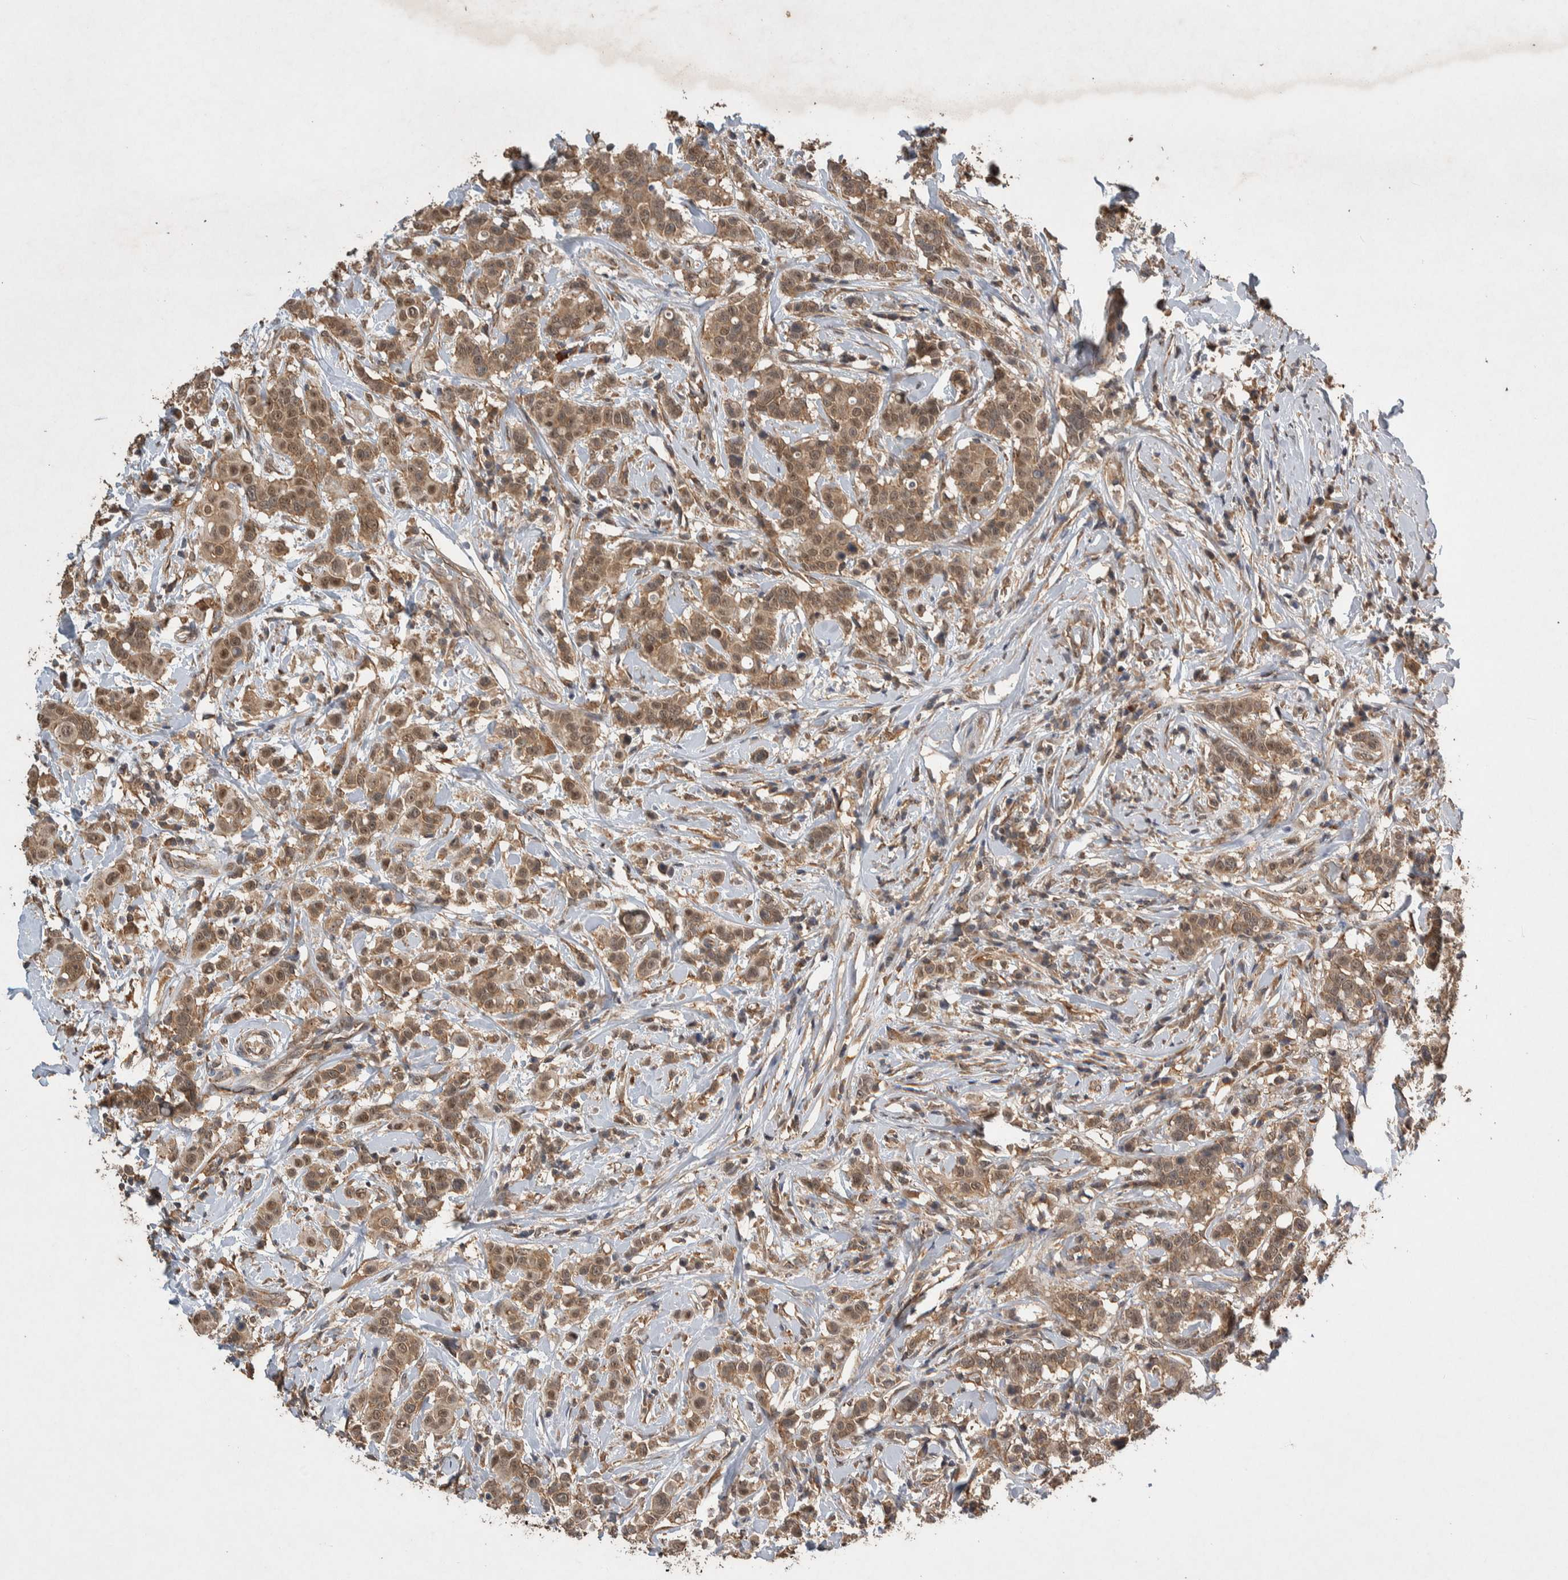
{"staining": {"intensity": "weak", "quantity": ">75%", "location": "cytoplasmic/membranous,nuclear"}, "tissue": "breast cancer", "cell_type": "Tumor cells", "image_type": "cancer", "snomed": [{"axis": "morphology", "description": "Duct carcinoma"}, {"axis": "topography", "description": "Breast"}], "caption": "Immunohistochemical staining of human breast cancer reveals low levels of weak cytoplasmic/membranous and nuclear positivity in about >75% of tumor cells. Immunohistochemistry (ihc) stains the protein of interest in brown and the nuclei are stained blue.", "gene": "DVL2", "patient": {"sex": "female", "age": 27}}